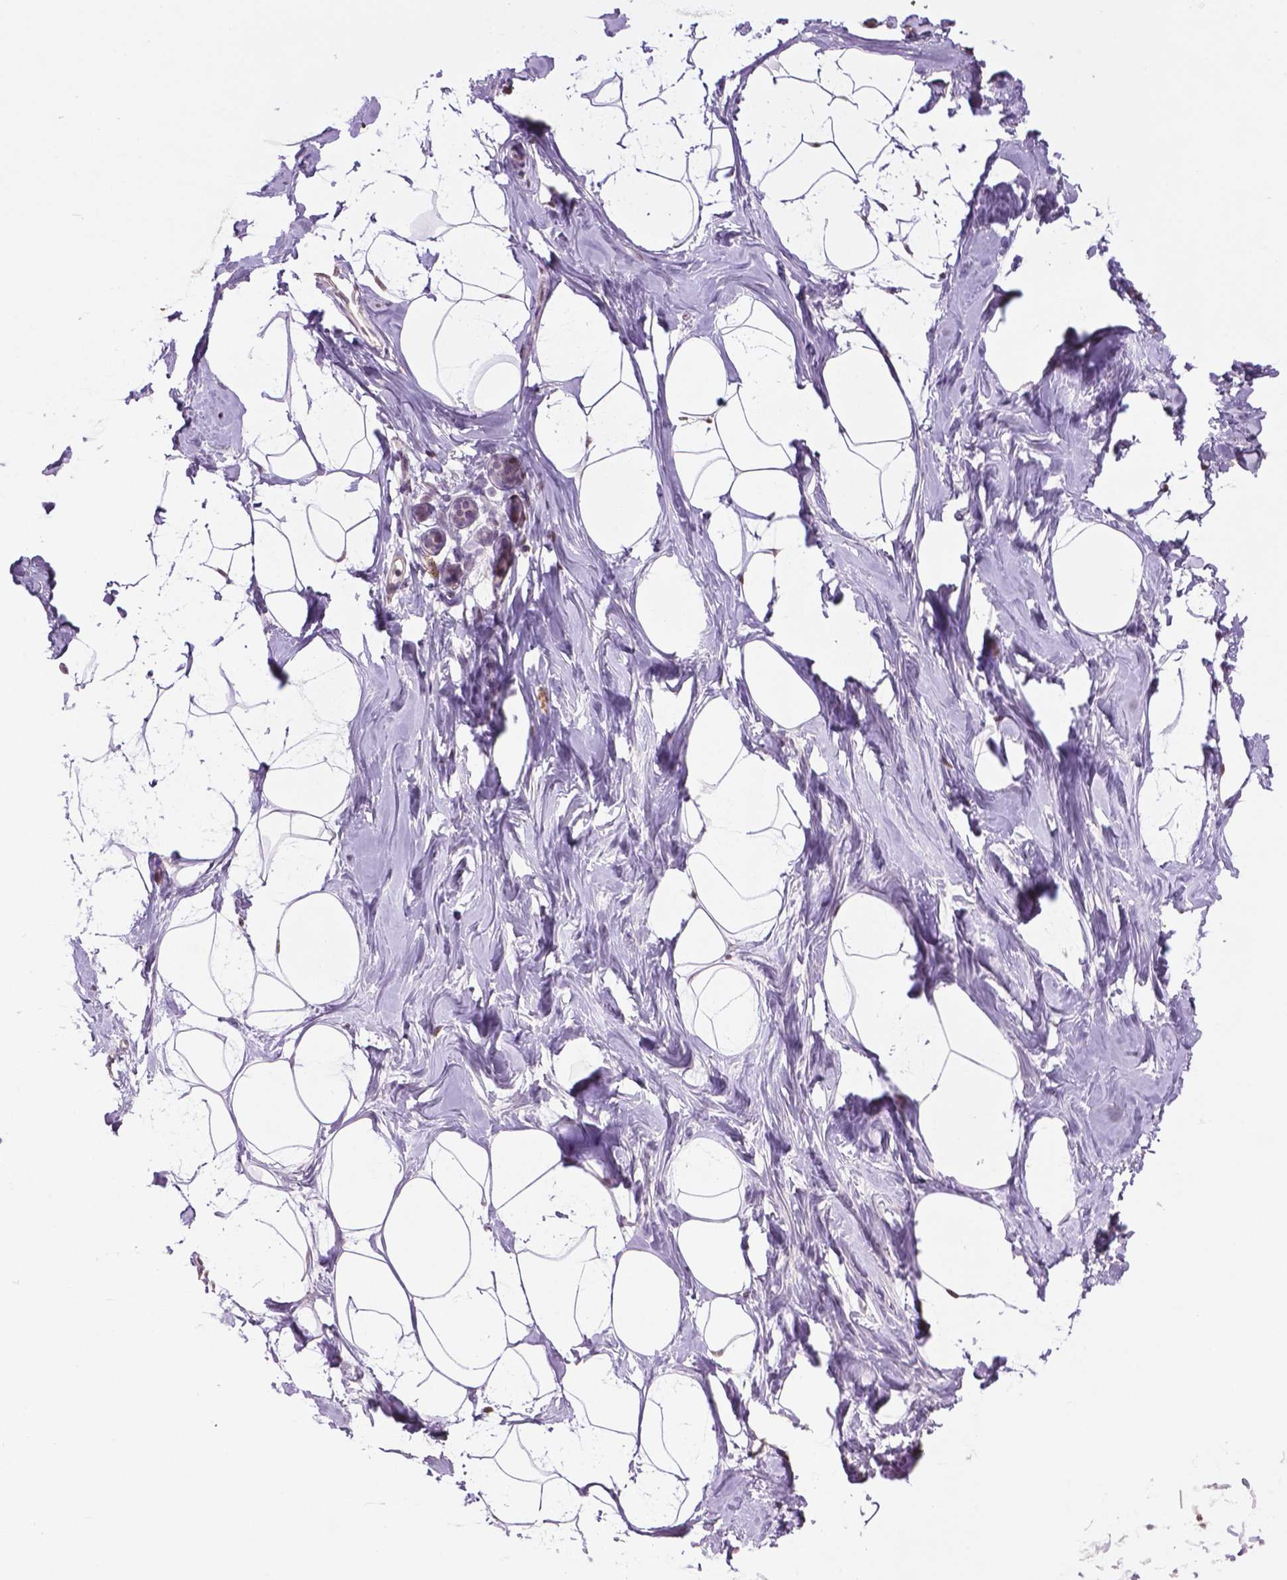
{"staining": {"intensity": "negative", "quantity": "none", "location": "none"}, "tissue": "breast", "cell_type": "Adipocytes", "image_type": "normal", "snomed": [{"axis": "morphology", "description": "Normal tissue, NOS"}, {"axis": "topography", "description": "Breast"}], "caption": "Immunohistochemistry (IHC) photomicrograph of benign human breast stained for a protein (brown), which displays no expression in adipocytes. (DAB IHC visualized using brightfield microscopy, high magnification).", "gene": "NTNG2", "patient": {"sex": "female", "age": 32}}